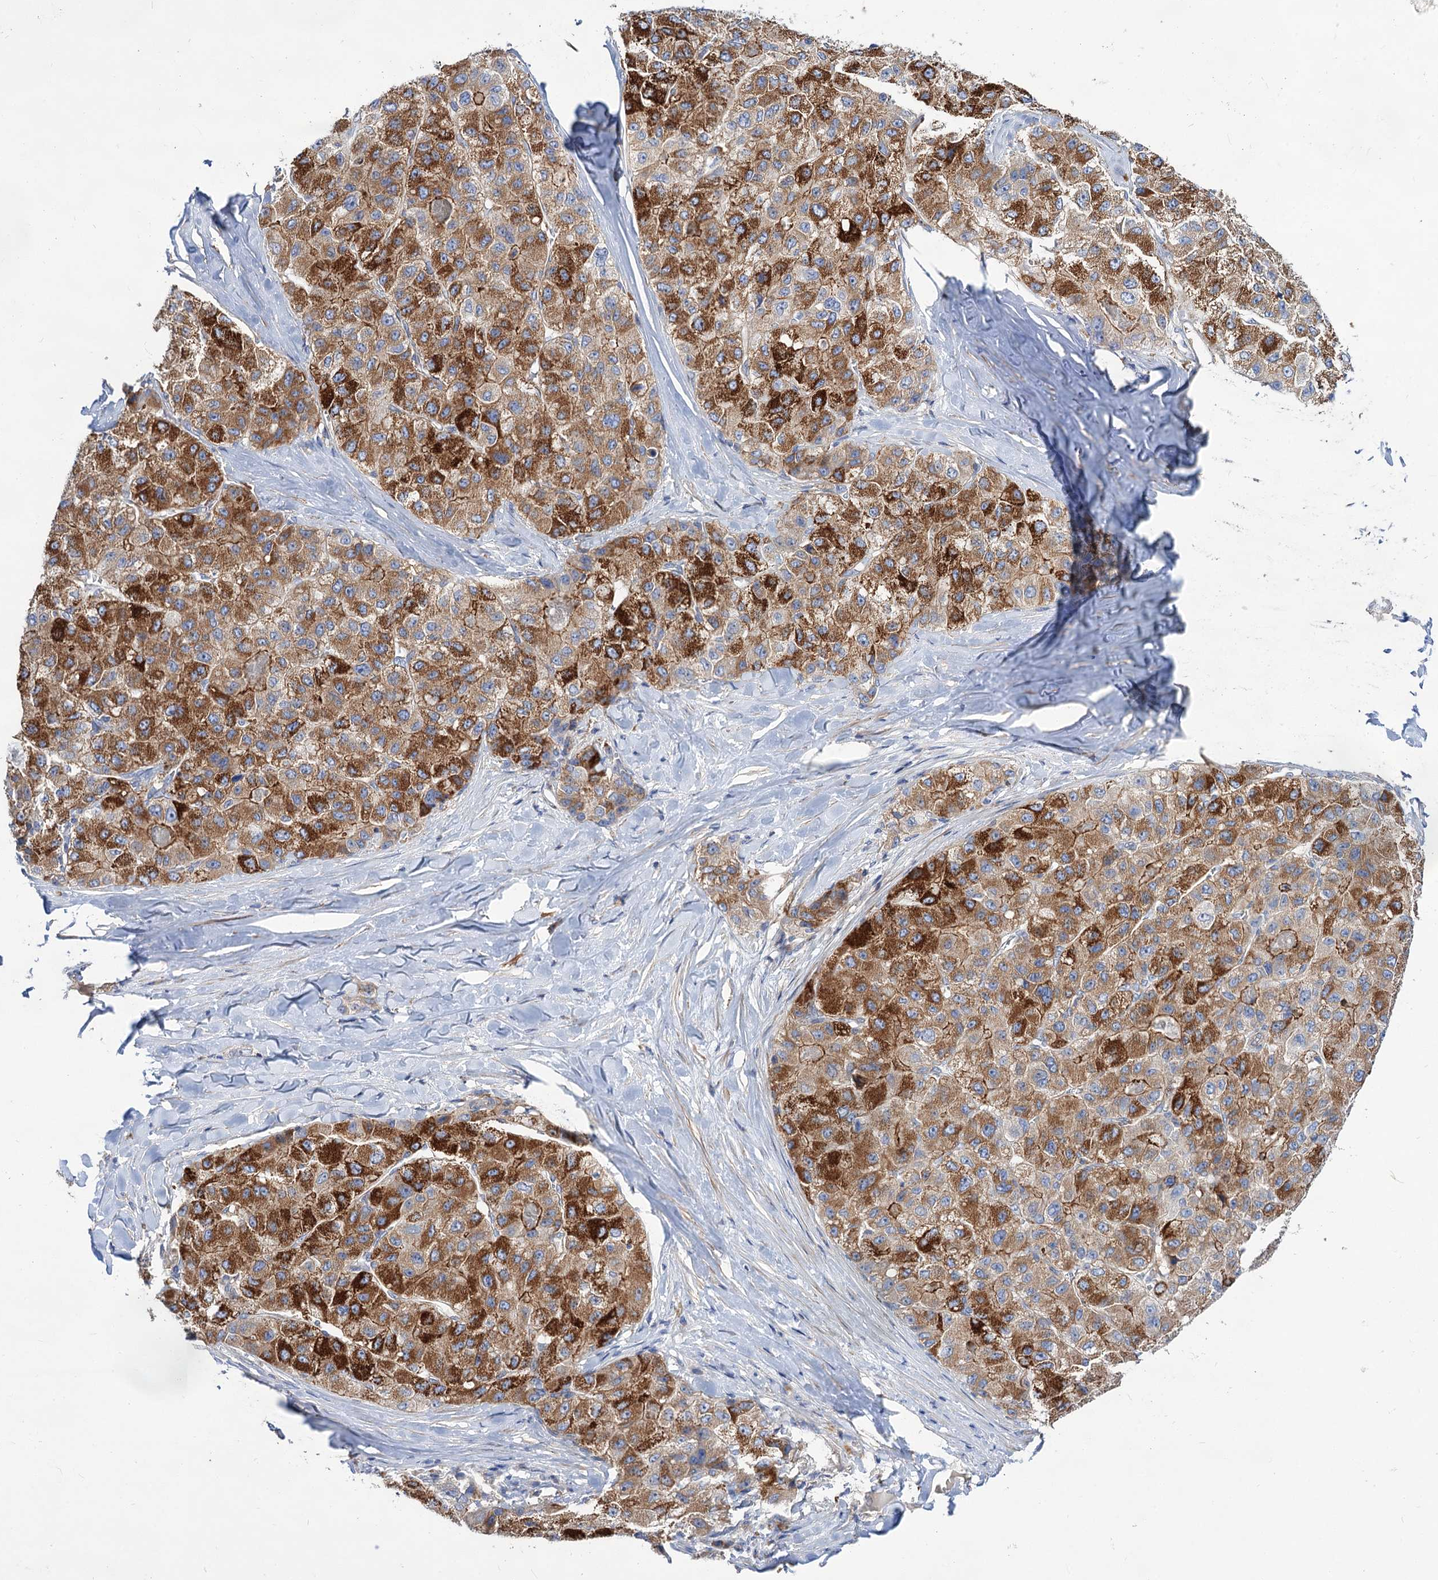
{"staining": {"intensity": "strong", "quantity": ">75%", "location": "cytoplasmic/membranous"}, "tissue": "liver cancer", "cell_type": "Tumor cells", "image_type": "cancer", "snomed": [{"axis": "morphology", "description": "Carcinoma, Hepatocellular, NOS"}, {"axis": "topography", "description": "Liver"}], "caption": "Immunohistochemical staining of human hepatocellular carcinoma (liver) shows high levels of strong cytoplasmic/membranous staining in about >75% of tumor cells.", "gene": "NUDCD2", "patient": {"sex": "male", "age": 80}}